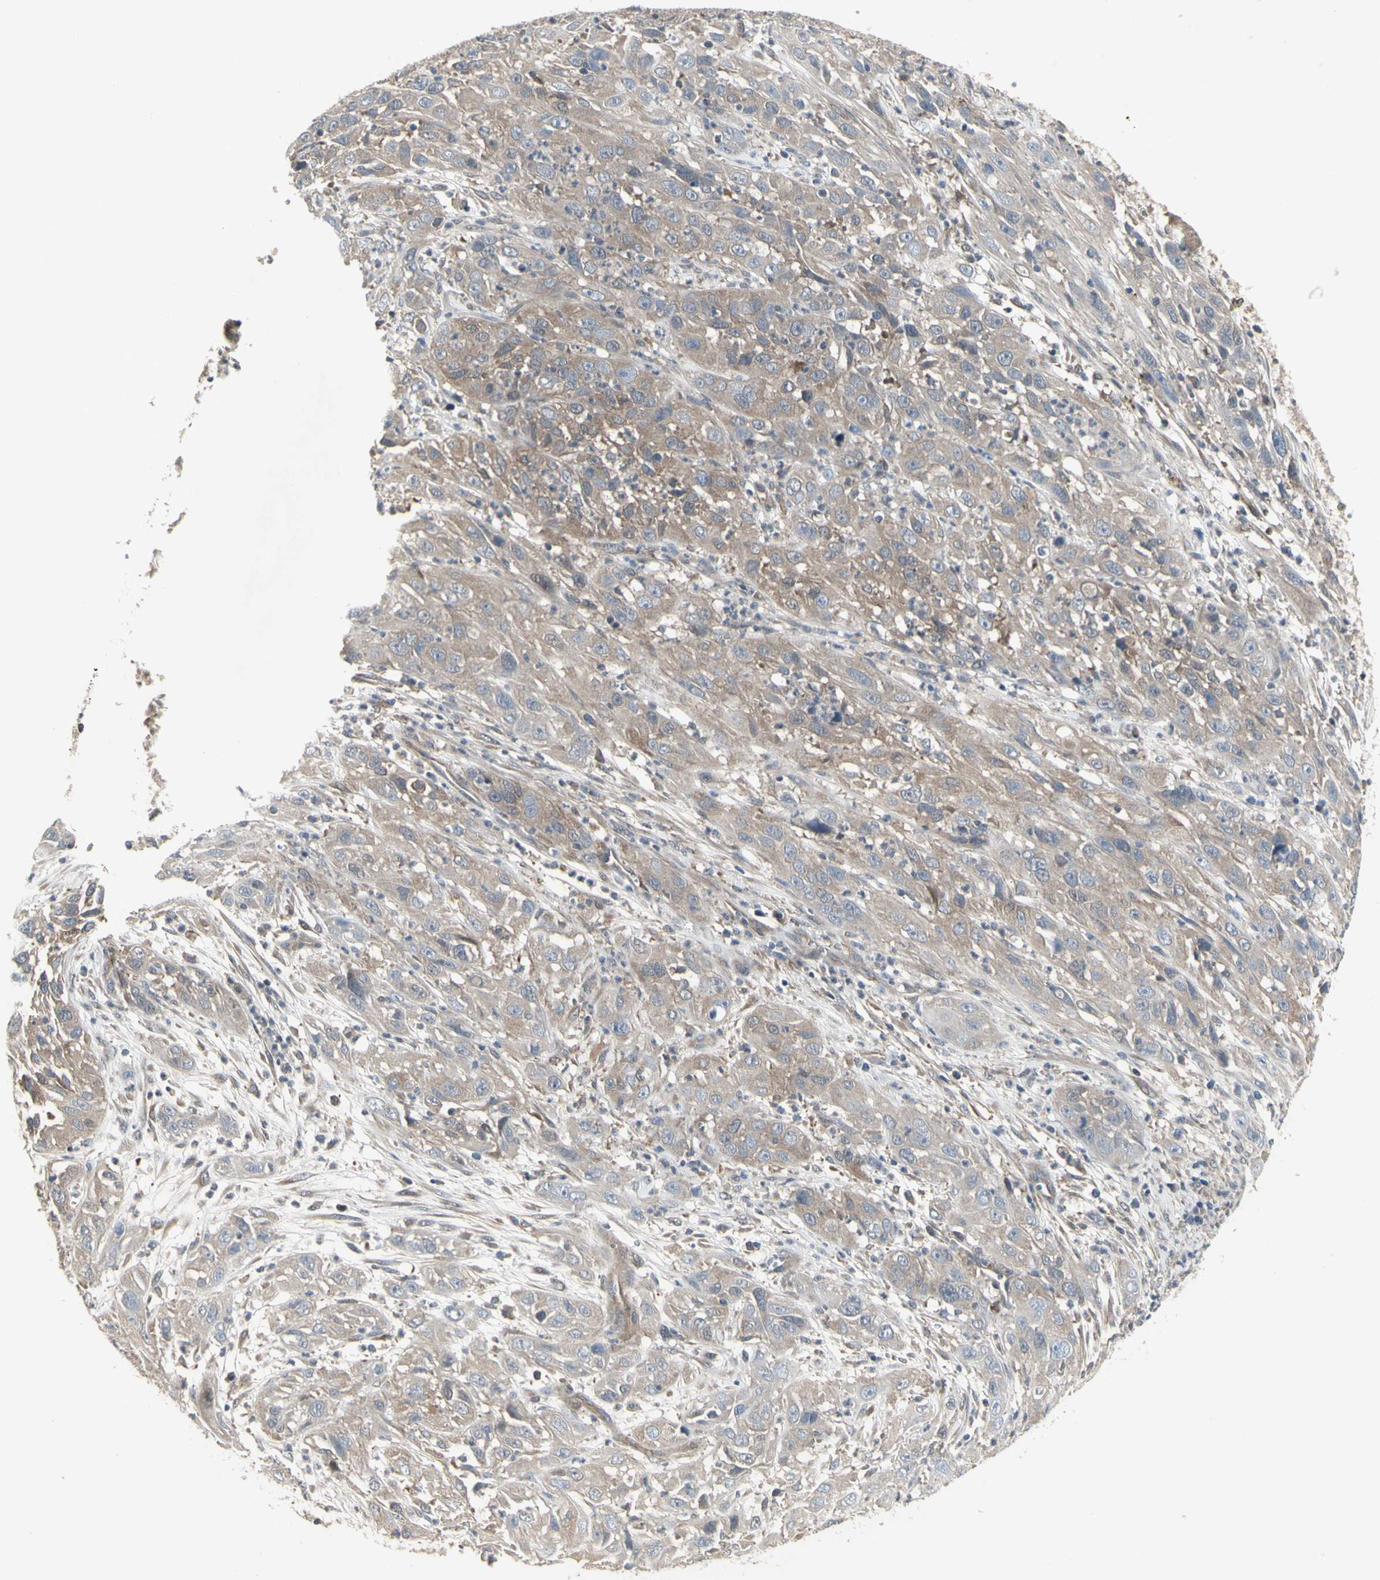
{"staining": {"intensity": "moderate", "quantity": ">75%", "location": "cytoplasmic/membranous"}, "tissue": "cervical cancer", "cell_type": "Tumor cells", "image_type": "cancer", "snomed": [{"axis": "morphology", "description": "Squamous cell carcinoma, NOS"}, {"axis": "topography", "description": "Cervix"}], "caption": "Protein staining displays moderate cytoplasmic/membranous expression in approximately >75% of tumor cells in cervical cancer (squamous cell carcinoma). Nuclei are stained in blue.", "gene": "CHURC1-FNTB", "patient": {"sex": "female", "age": 32}}